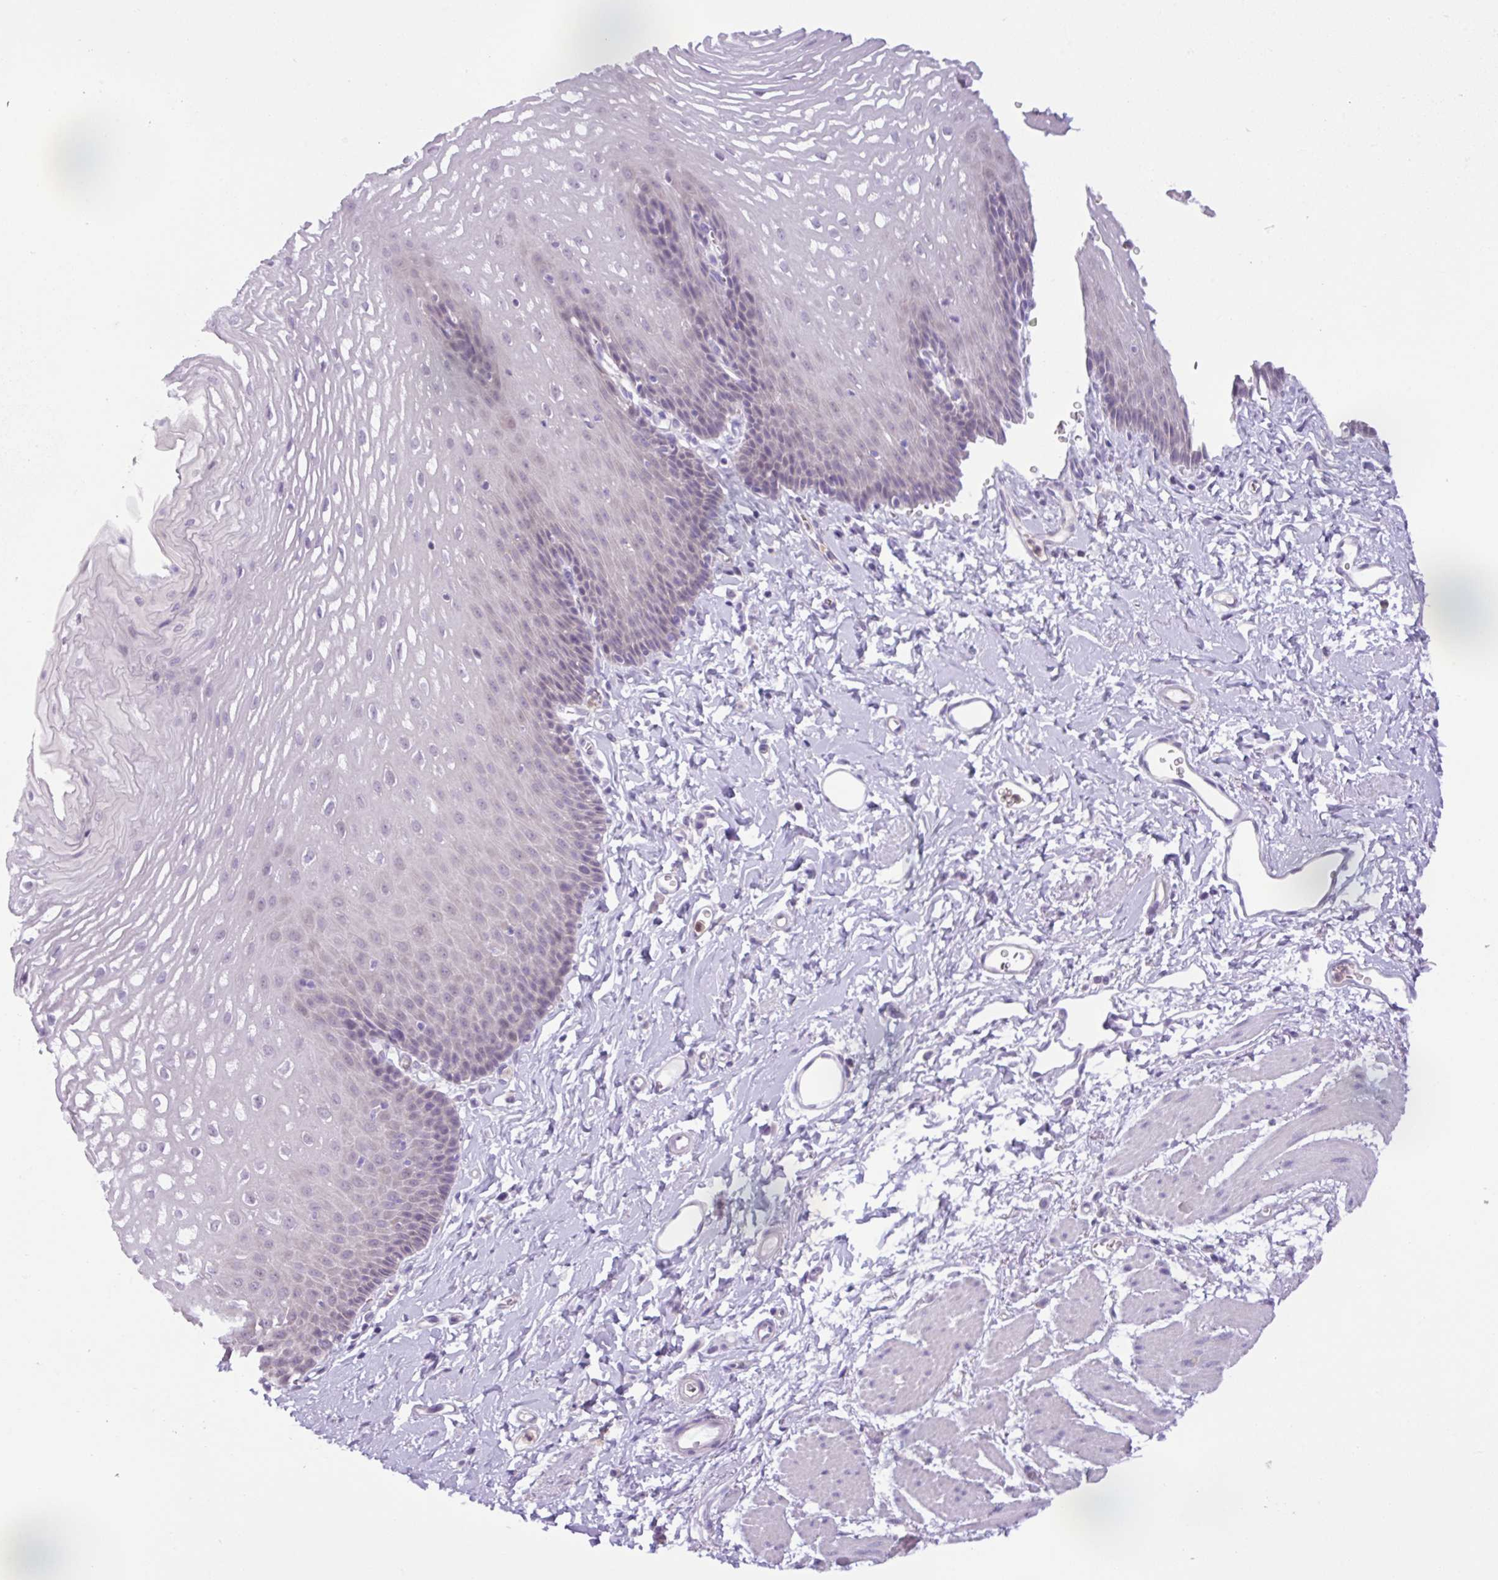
{"staining": {"intensity": "moderate", "quantity": "<25%", "location": "nuclear"}, "tissue": "esophagus", "cell_type": "Squamous epithelial cells", "image_type": "normal", "snomed": [{"axis": "morphology", "description": "Normal tissue, NOS"}, {"axis": "topography", "description": "Esophagus"}], "caption": "Immunohistochemistry (IHC) (DAB (3,3'-diaminobenzidine)) staining of unremarkable human esophagus shows moderate nuclear protein positivity in about <25% of squamous epithelial cells. The staining was performed using DAB (3,3'-diaminobenzidine), with brown indicating positive protein expression. Nuclei are stained blue with hematoxylin.", "gene": "TONSL", "patient": {"sex": "male", "age": 70}}